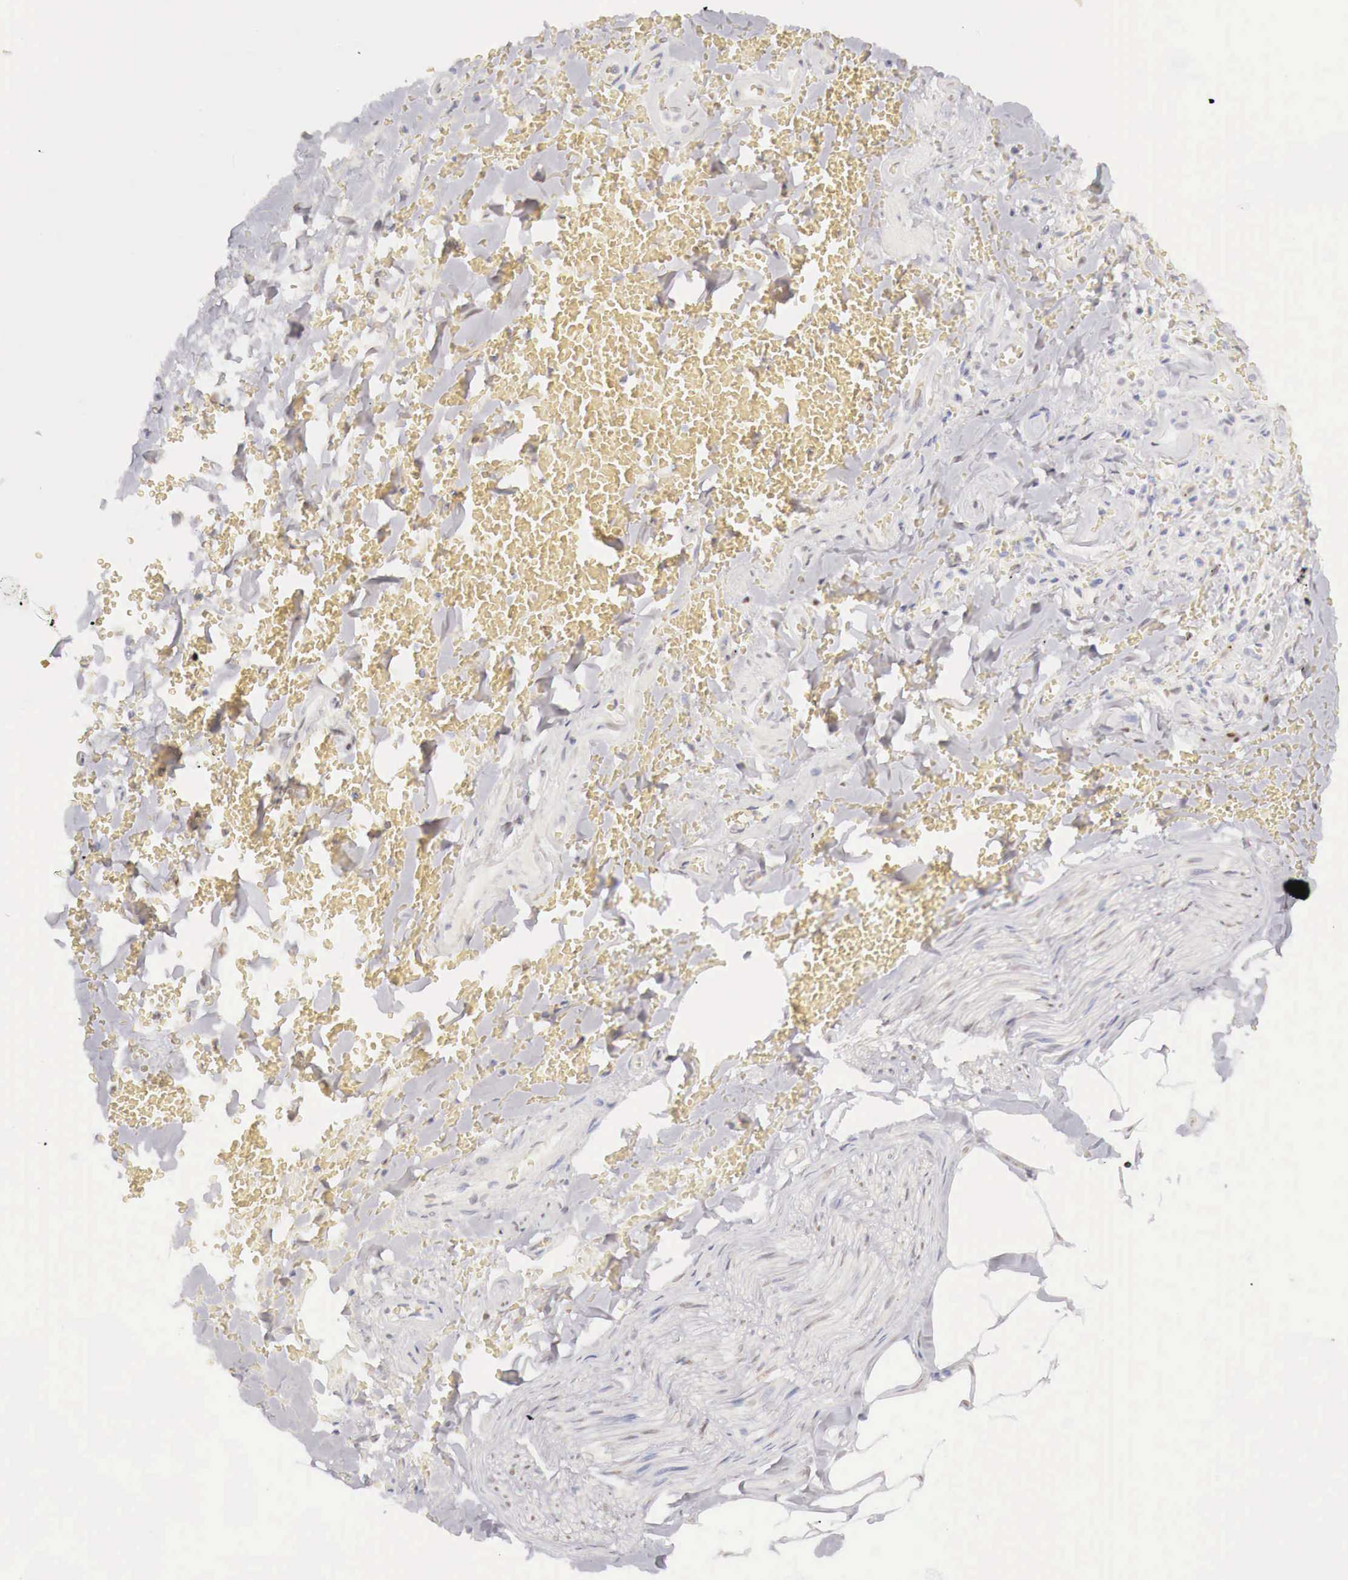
{"staining": {"intensity": "weak", "quantity": ">75%", "location": "nuclear"}, "tissue": "adipose tissue", "cell_type": "Adipocytes", "image_type": "normal", "snomed": [{"axis": "morphology", "description": "Normal tissue, NOS"}, {"axis": "topography", "description": "Cartilage tissue"}, {"axis": "topography", "description": "Lung"}], "caption": "Adipose tissue stained with DAB immunohistochemistry (IHC) reveals low levels of weak nuclear expression in about >75% of adipocytes. (DAB (3,3'-diaminobenzidine) IHC, brown staining for protein, blue staining for nuclei).", "gene": "UBA1", "patient": {"sex": "male", "age": 65}}